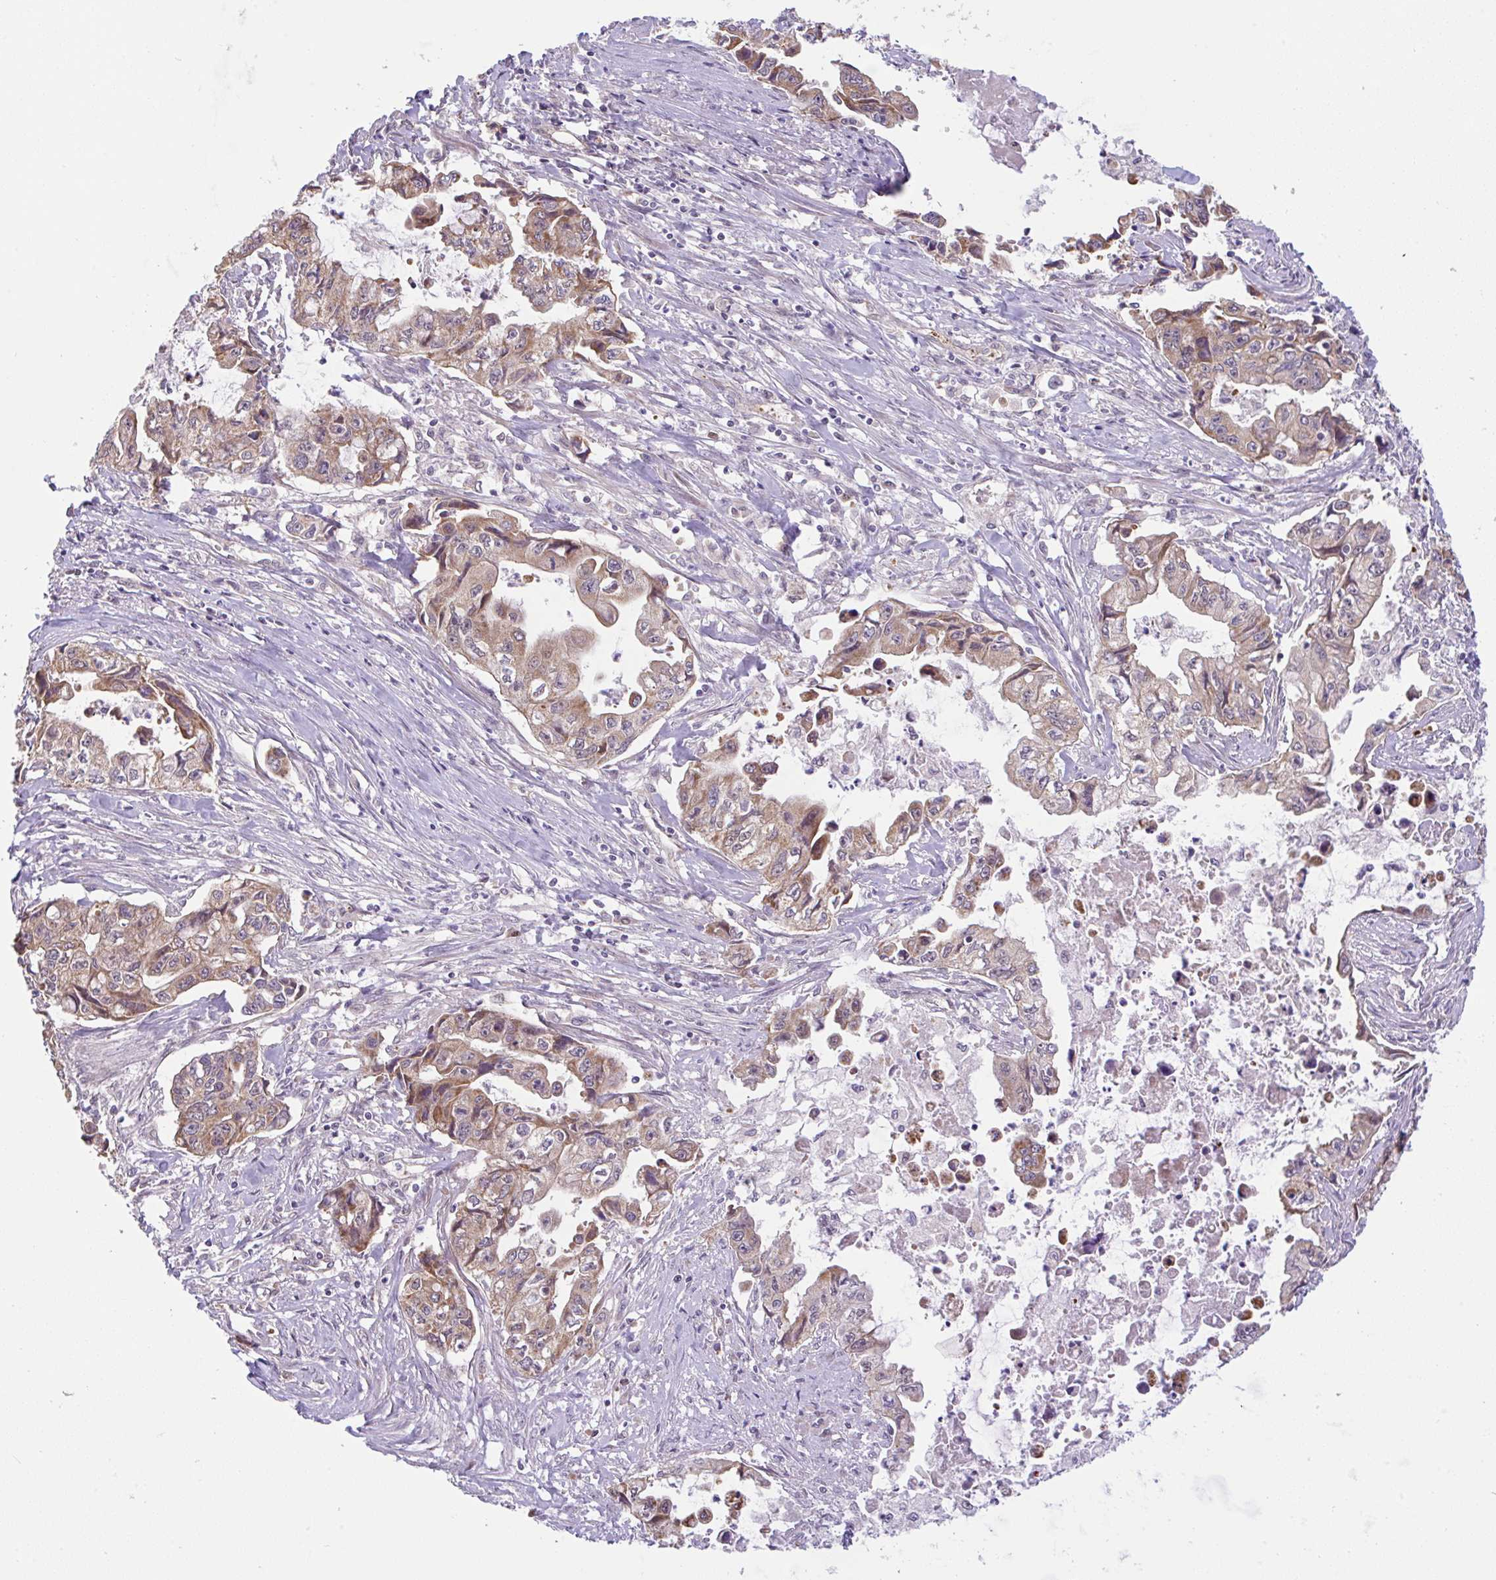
{"staining": {"intensity": "weak", "quantity": ">75%", "location": "cytoplasmic/membranous"}, "tissue": "pancreatic cancer", "cell_type": "Tumor cells", "image_type": "cancer", "snomed": [{"axis": "morphology", "description": "Adenocarcinoma, NOS"}, {"axis": "topography", "description": "Pancreas"}], "caption": "Tumor cells reveal low levels of weak cytoplasmic/membranous expression in about >75% of cells in human pancreatic cancer (adenocarcinoma).", "gene": "DLEU7", "patient": {"sex": "male", "age": 66}}